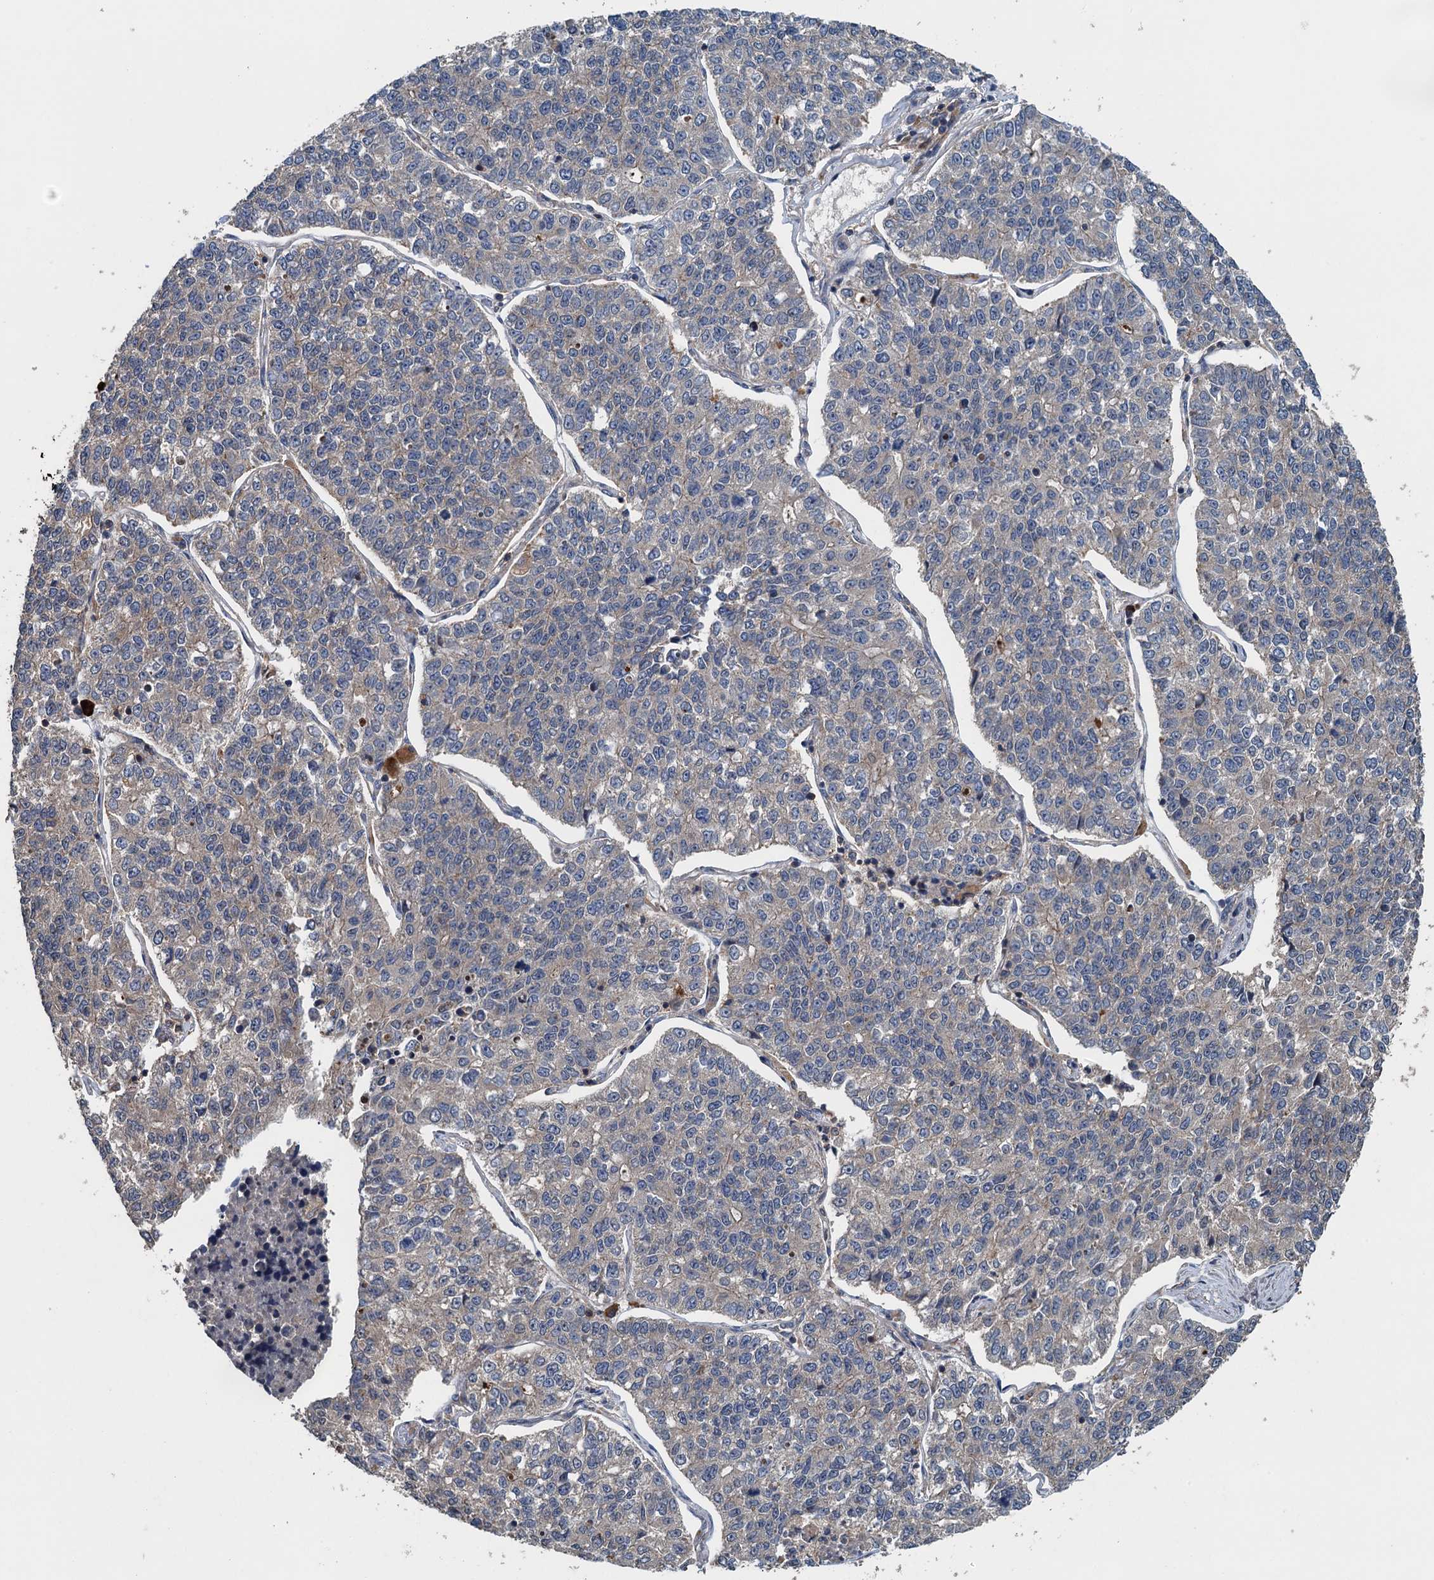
{"staining": {"intensity": "weak", "quantity": "<25%", "location": "cytoplasmic/membranous"}, "tissue": "lung cancer", "cell_type": "Tumor cells", "image_type": "cancer", "snomed": [{"axis": "morphology", "description": "Adenocarcinoma, NOS"}, {"axis": "topography", "description": "Lung"}], "caption": "High power microscopy image of an immunohistochemistry (IHC) image of lung adenocarcinoma, revealing no significant staining in tumor cells.", "gene": "BORCS5", "patient": {"sex": "male", "age": 49}}